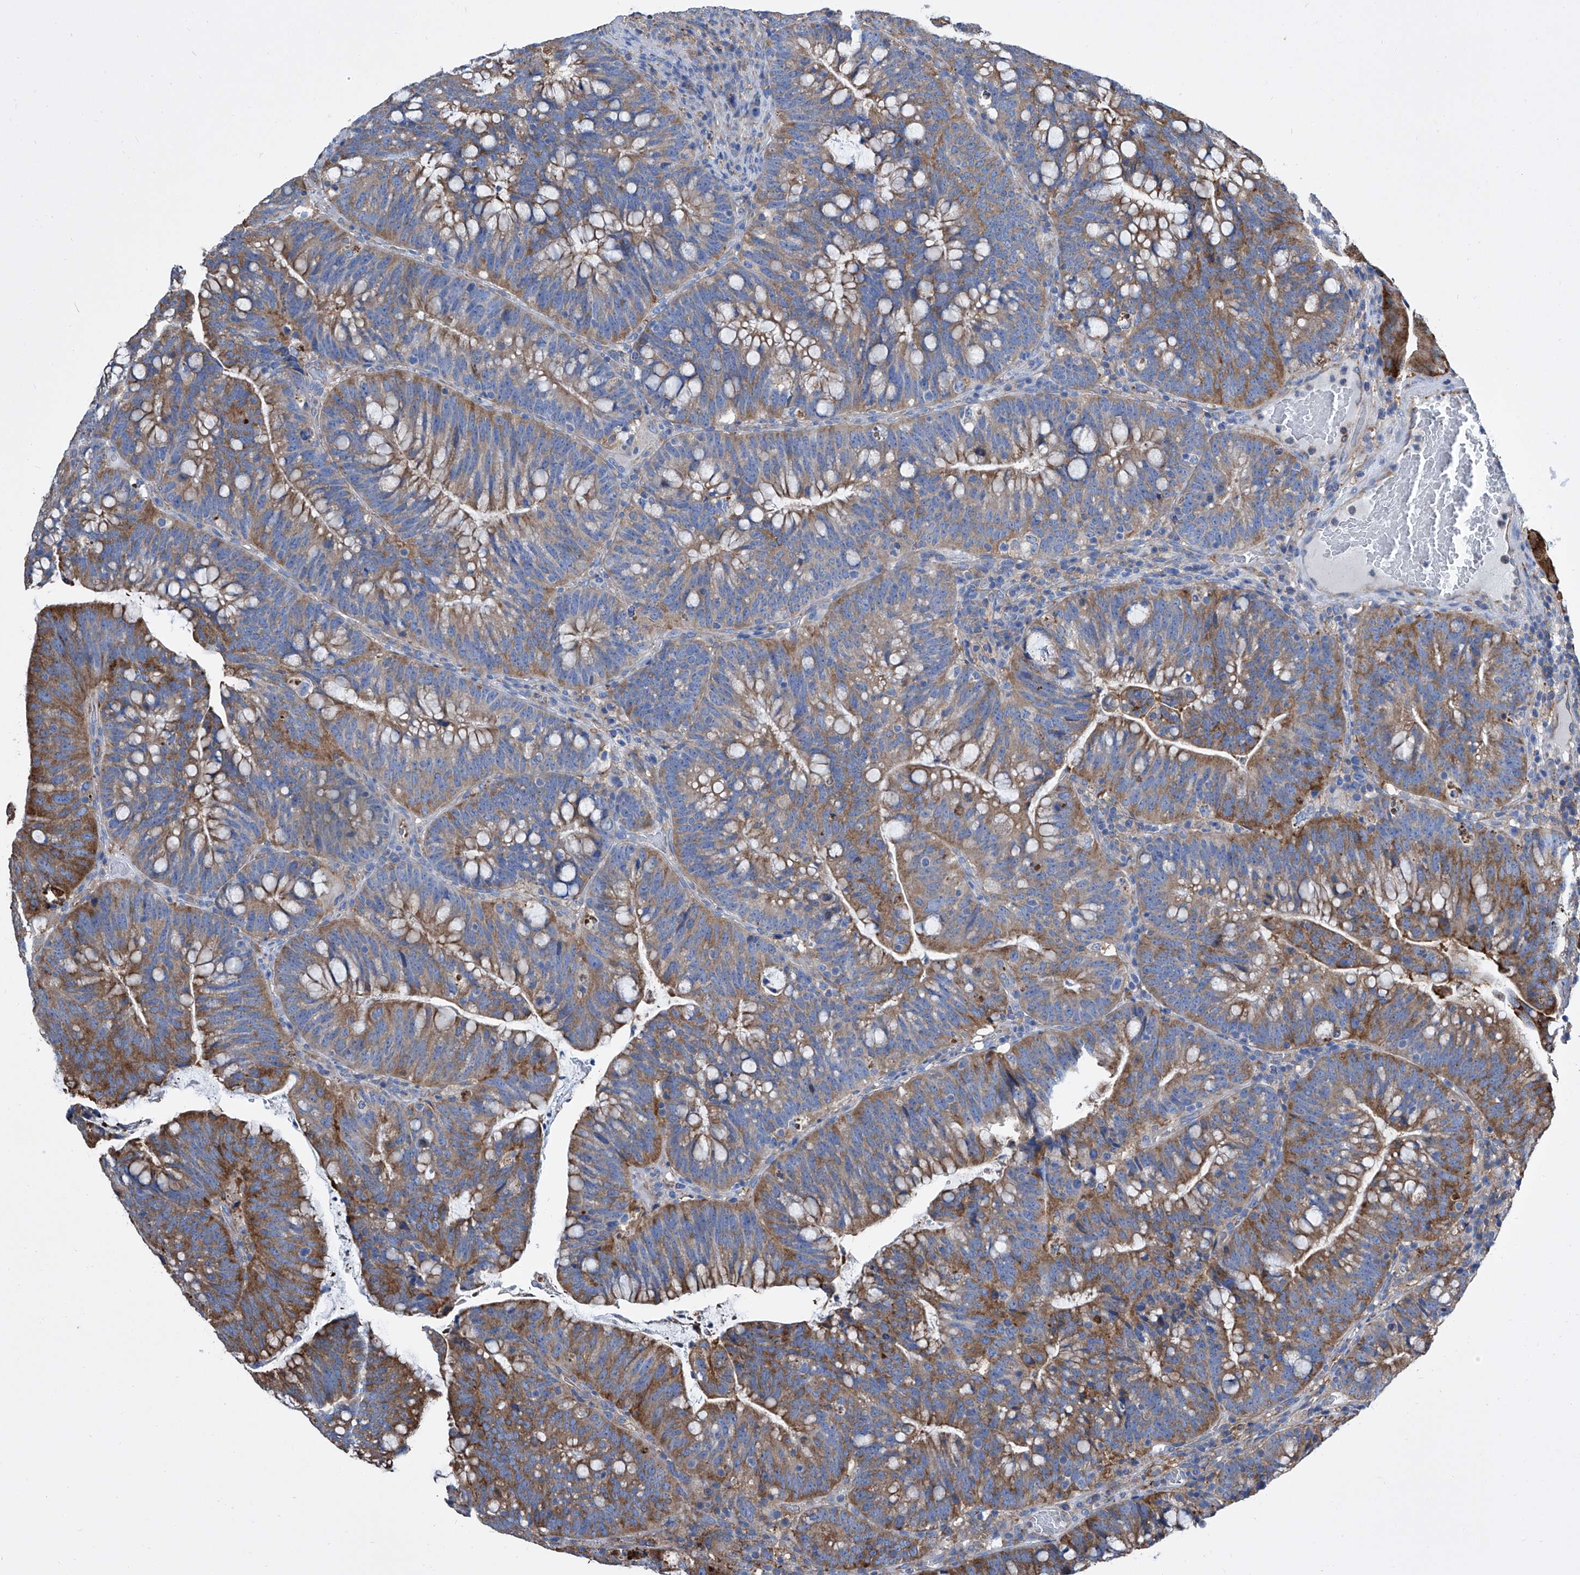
{"staining": {"intensity": "moderate", "quantity": ">75%", "location": "cytoplasmic/membranous"}, "tissue": "colorectal cancer", "cell_type": "Tumor cells", "image_type": "cancer", "snomed": [{"axis": "morphology", "description": "Adenocarcinoma, NOS"}, {"axis": "topography", "description": "Colon"}], "caption": "Immunohistochemical staining of adenocarcinoma (colorectal) exhibits medium levels of moderate cytoplasmic/membranous staining in about >75% of tumor cells.", "gene": "GPT", "patient": {"sex": "female", "age": 66}}